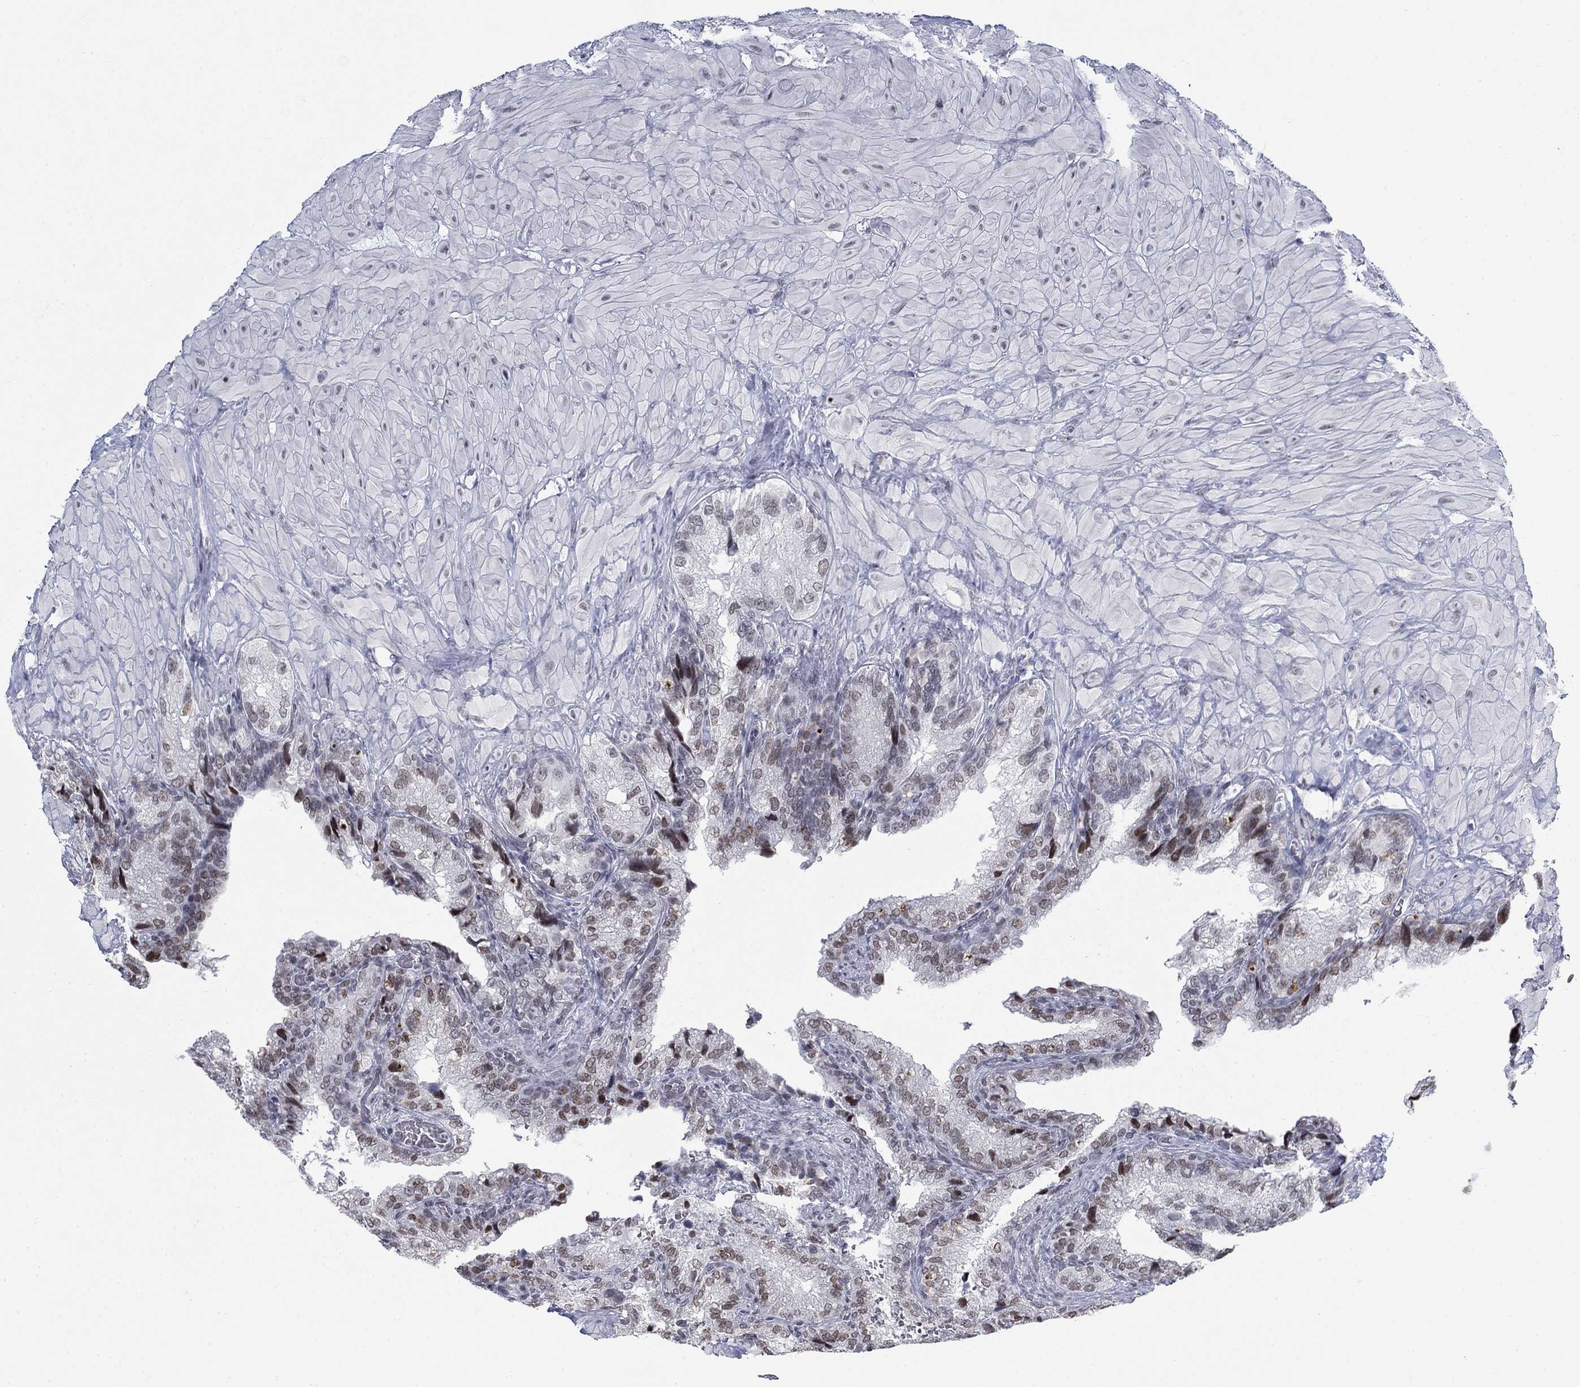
{"staining": {"intensity": "moderate", "quantity": "<25%", "location": "nuclear"}, "tissue": "prostate cancer", "cell_type": "Tumor cells", "image_type": "cancer", "snomed": [{"axis": "morphology", "description": "Adenocarcinoma, NOS"}, {"axis": "topography", "description": "Prostate and seminal vesicle, NOS"}], "caption": "Immunohistochemistry histopathology image of neoplastic tissue: human prostate adenocarcinoma stained using IHC reveals low levels of moderate protein expression localized specifically in the nuclear of tumor cells, appearing as a nuclear brown color.", "gene": "NPAS3", "patient": {"sex": "male", "age": 62}}